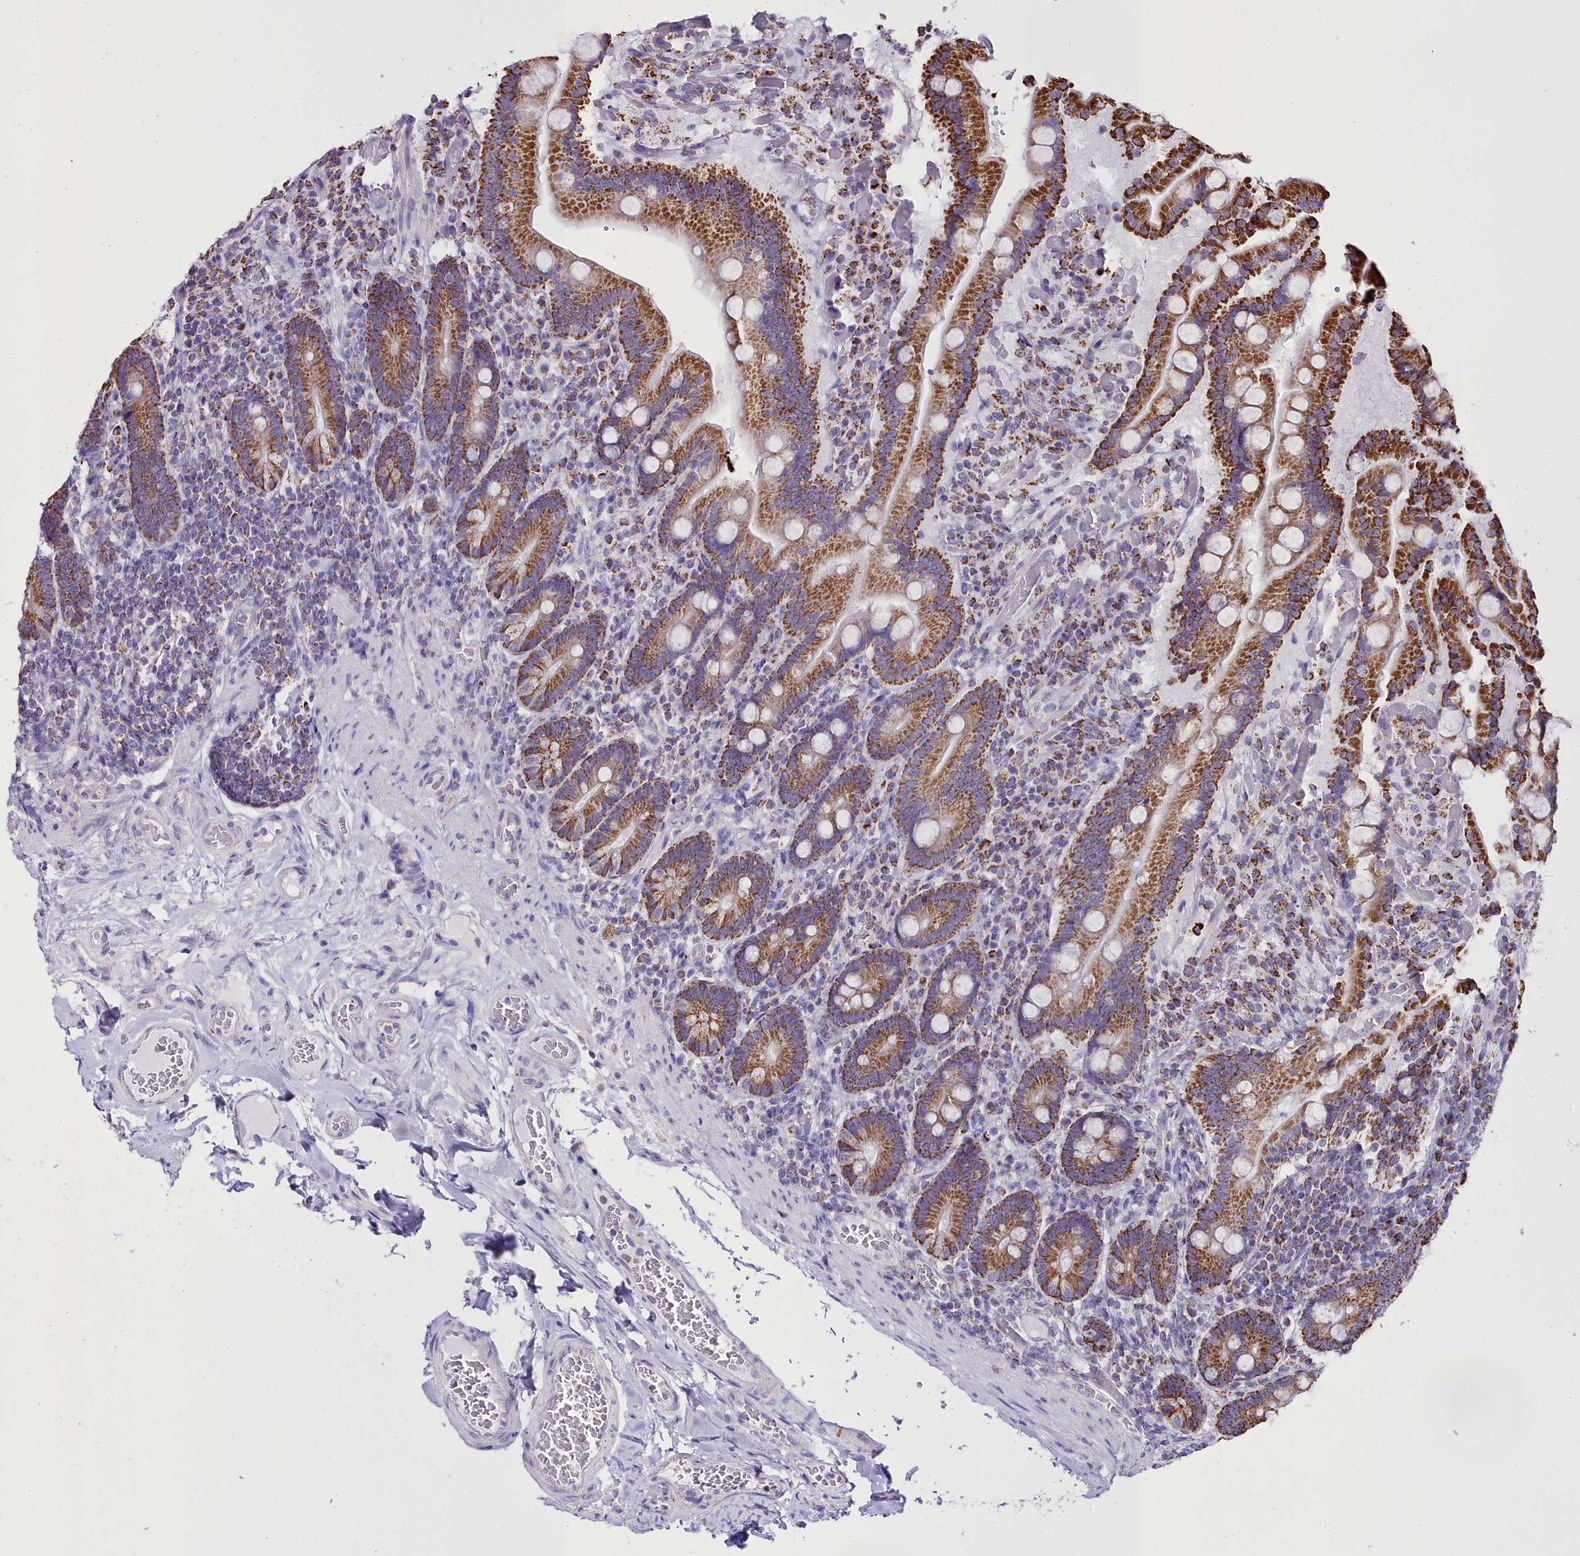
{"staining": {"intensity": "strong", "quantity": ">75%", "location": "cytoplasmic/membranous"}, "tissue": "duodenum", "cell_type": "Glandular cells", "image_type": "normal", "snomed": [{"axis": "morphology", "description": "Normal tissue, NOS"}, {"axis": "topography", "description": "Duodenum"}], "caption": "This photomicrograph demonstrates immunohistochemistry (IHC) staining of normal human duodenum, with high strong cytoplasmic/membranous positivity in approximately >75% of glandular cells.", "gene": "WDFY3", "patient": {"sex": "female", "age": 62}}